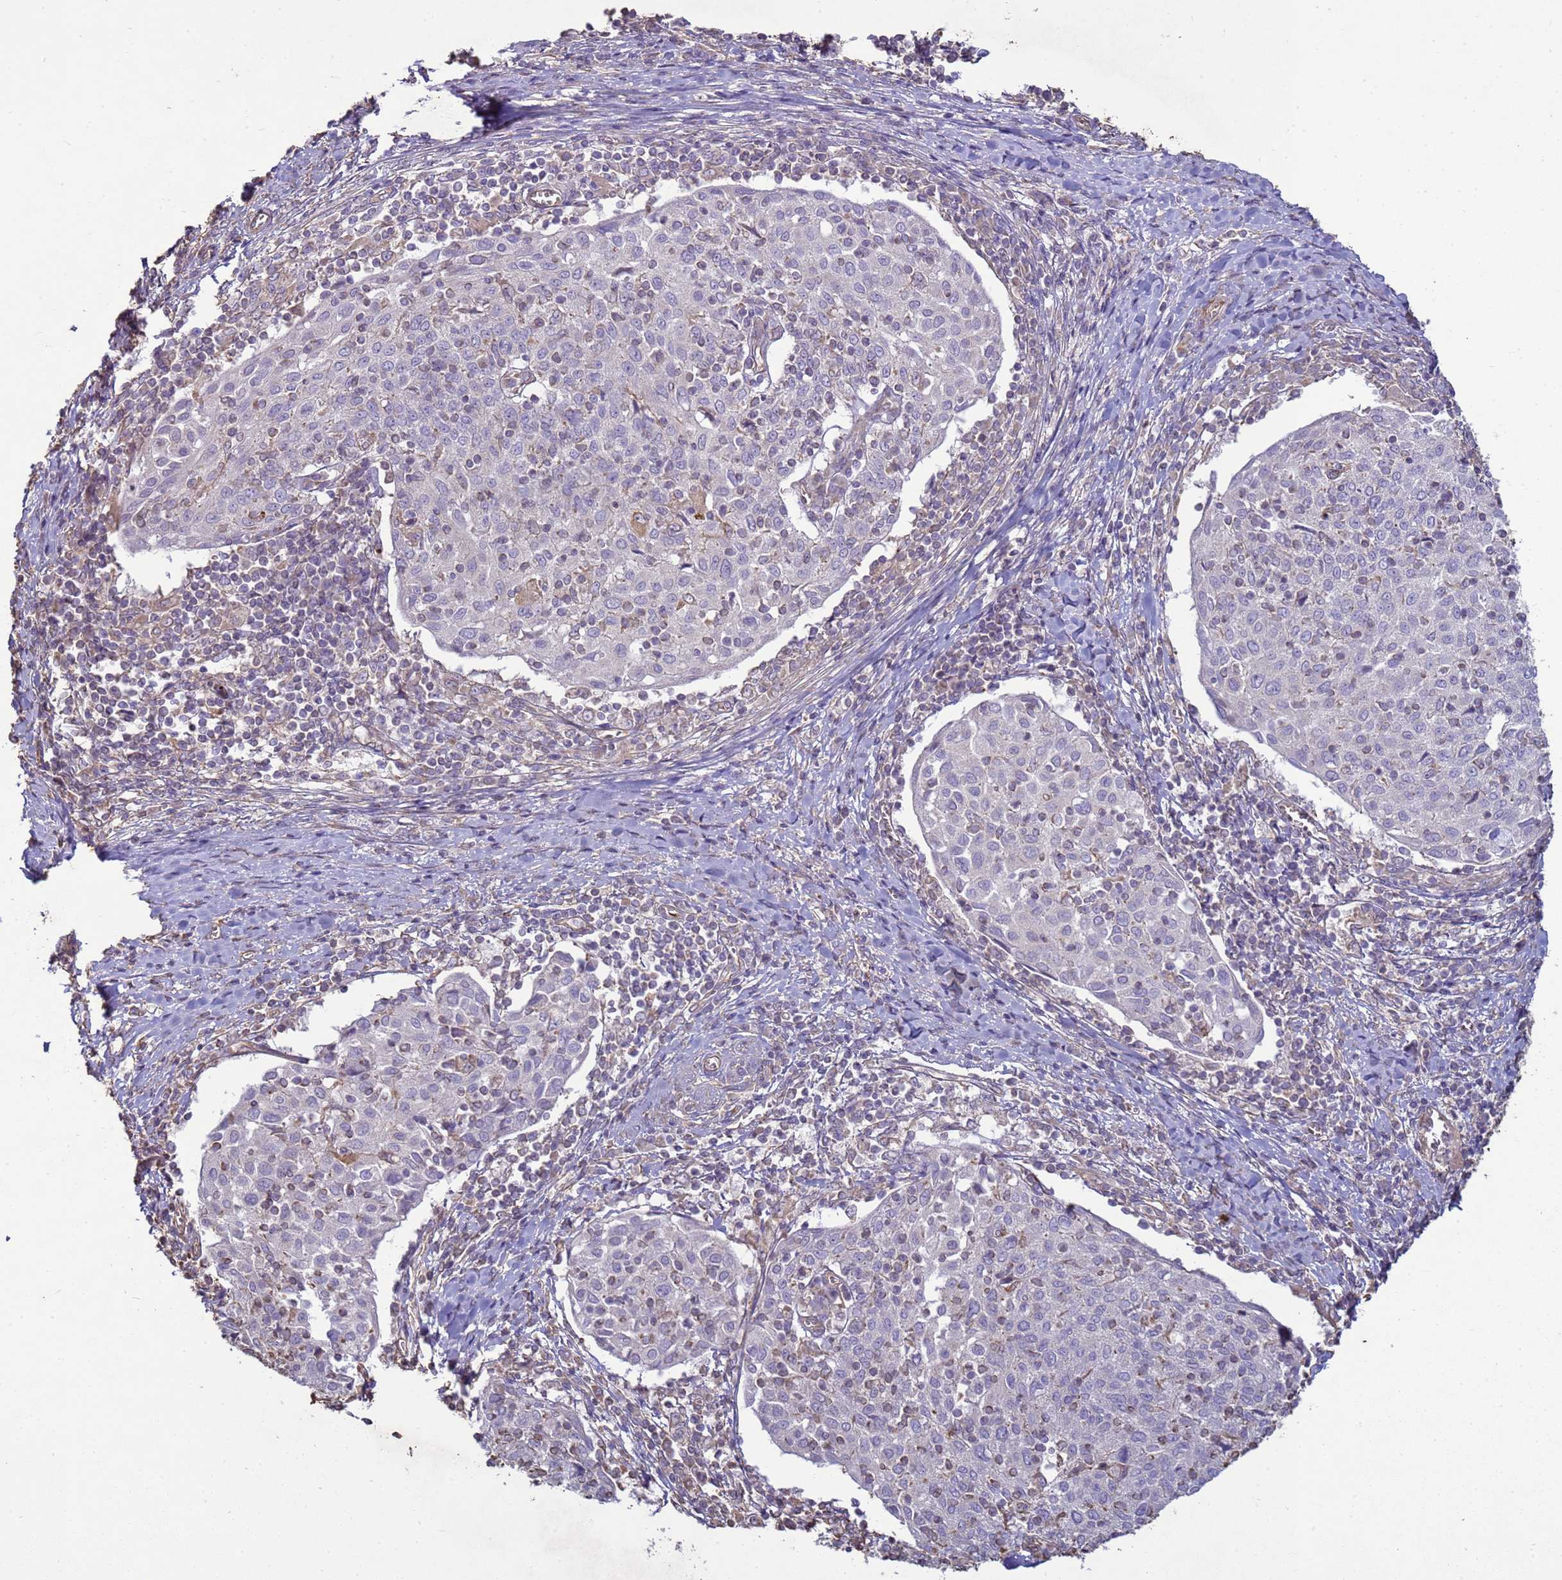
{"staining": {"intensity": "negative", "quantity": "none", "location": "none"}, "tissue": "cervical cancer", "cell_type": "Tumor cells", "image_type": "cancer", "snomed": [{"axis": "morphology", "description": "Squamous cell carcinoma, NOS"}, {"axis": "topography", "description": "Cervix"}], "caption": "This is an IHC image of human cervical squamous cell carcinoma. There is no expression in tumor cells.", "gene": "SGIP1", "patient": {"sex": "female", "age": 52}}